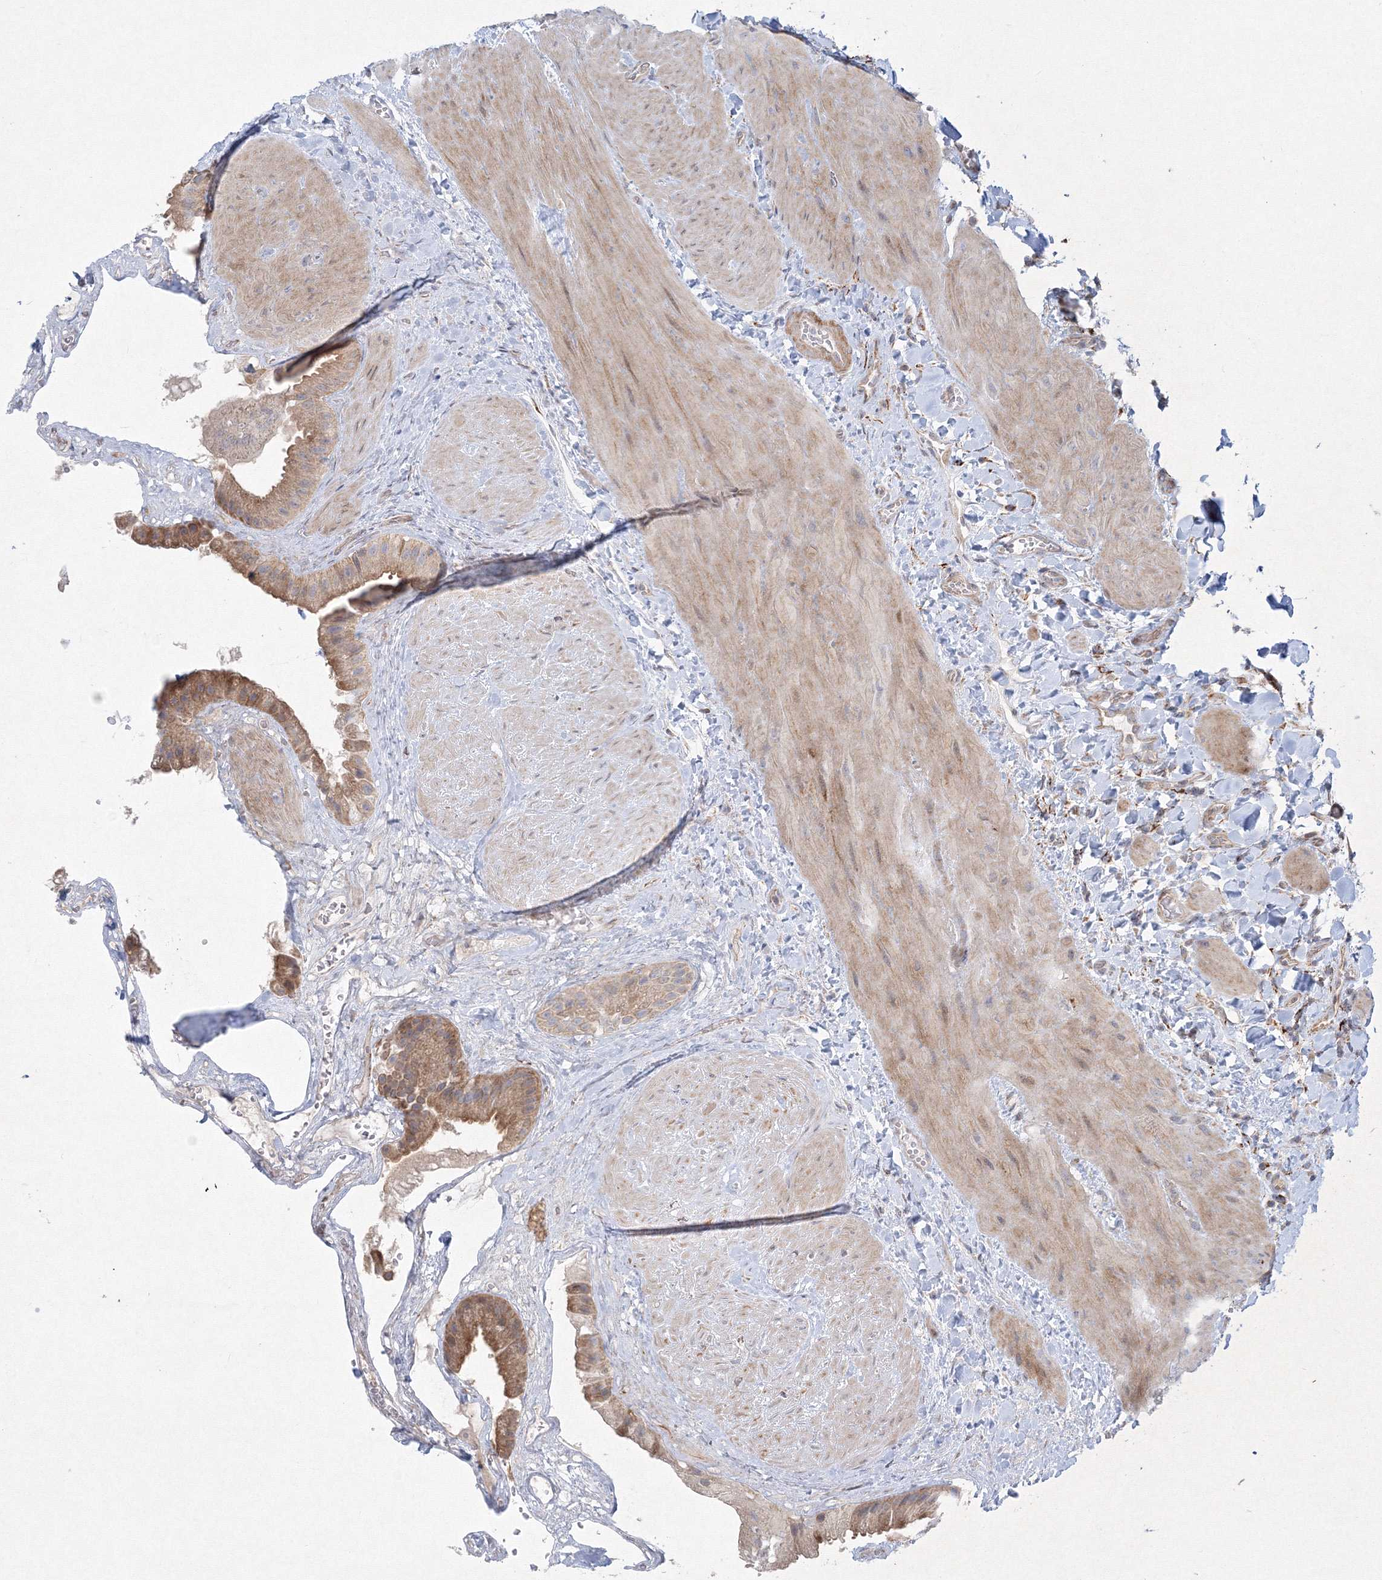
{"staining": {"intensity": "moderate", "quantity": ">75%", "location": "cytoplasmic/membranous"}, "tissue": "gallbladder", "cell_type": "Glandular cells", "image_type": "normal", "snomed": [{"axis": "morphology", "description": "Normal tissue, NOS"}, {"axis": "topography", "description": "Gallbladder"}], "caption": "IHC (DAB) staining of benign gallbladder exhibits moderate cytoplasmic/membranous protein positivity in approximately >75% of glandular cells.", "gene": "WDR49", "patient": {"sex": "male", "age": 55}}